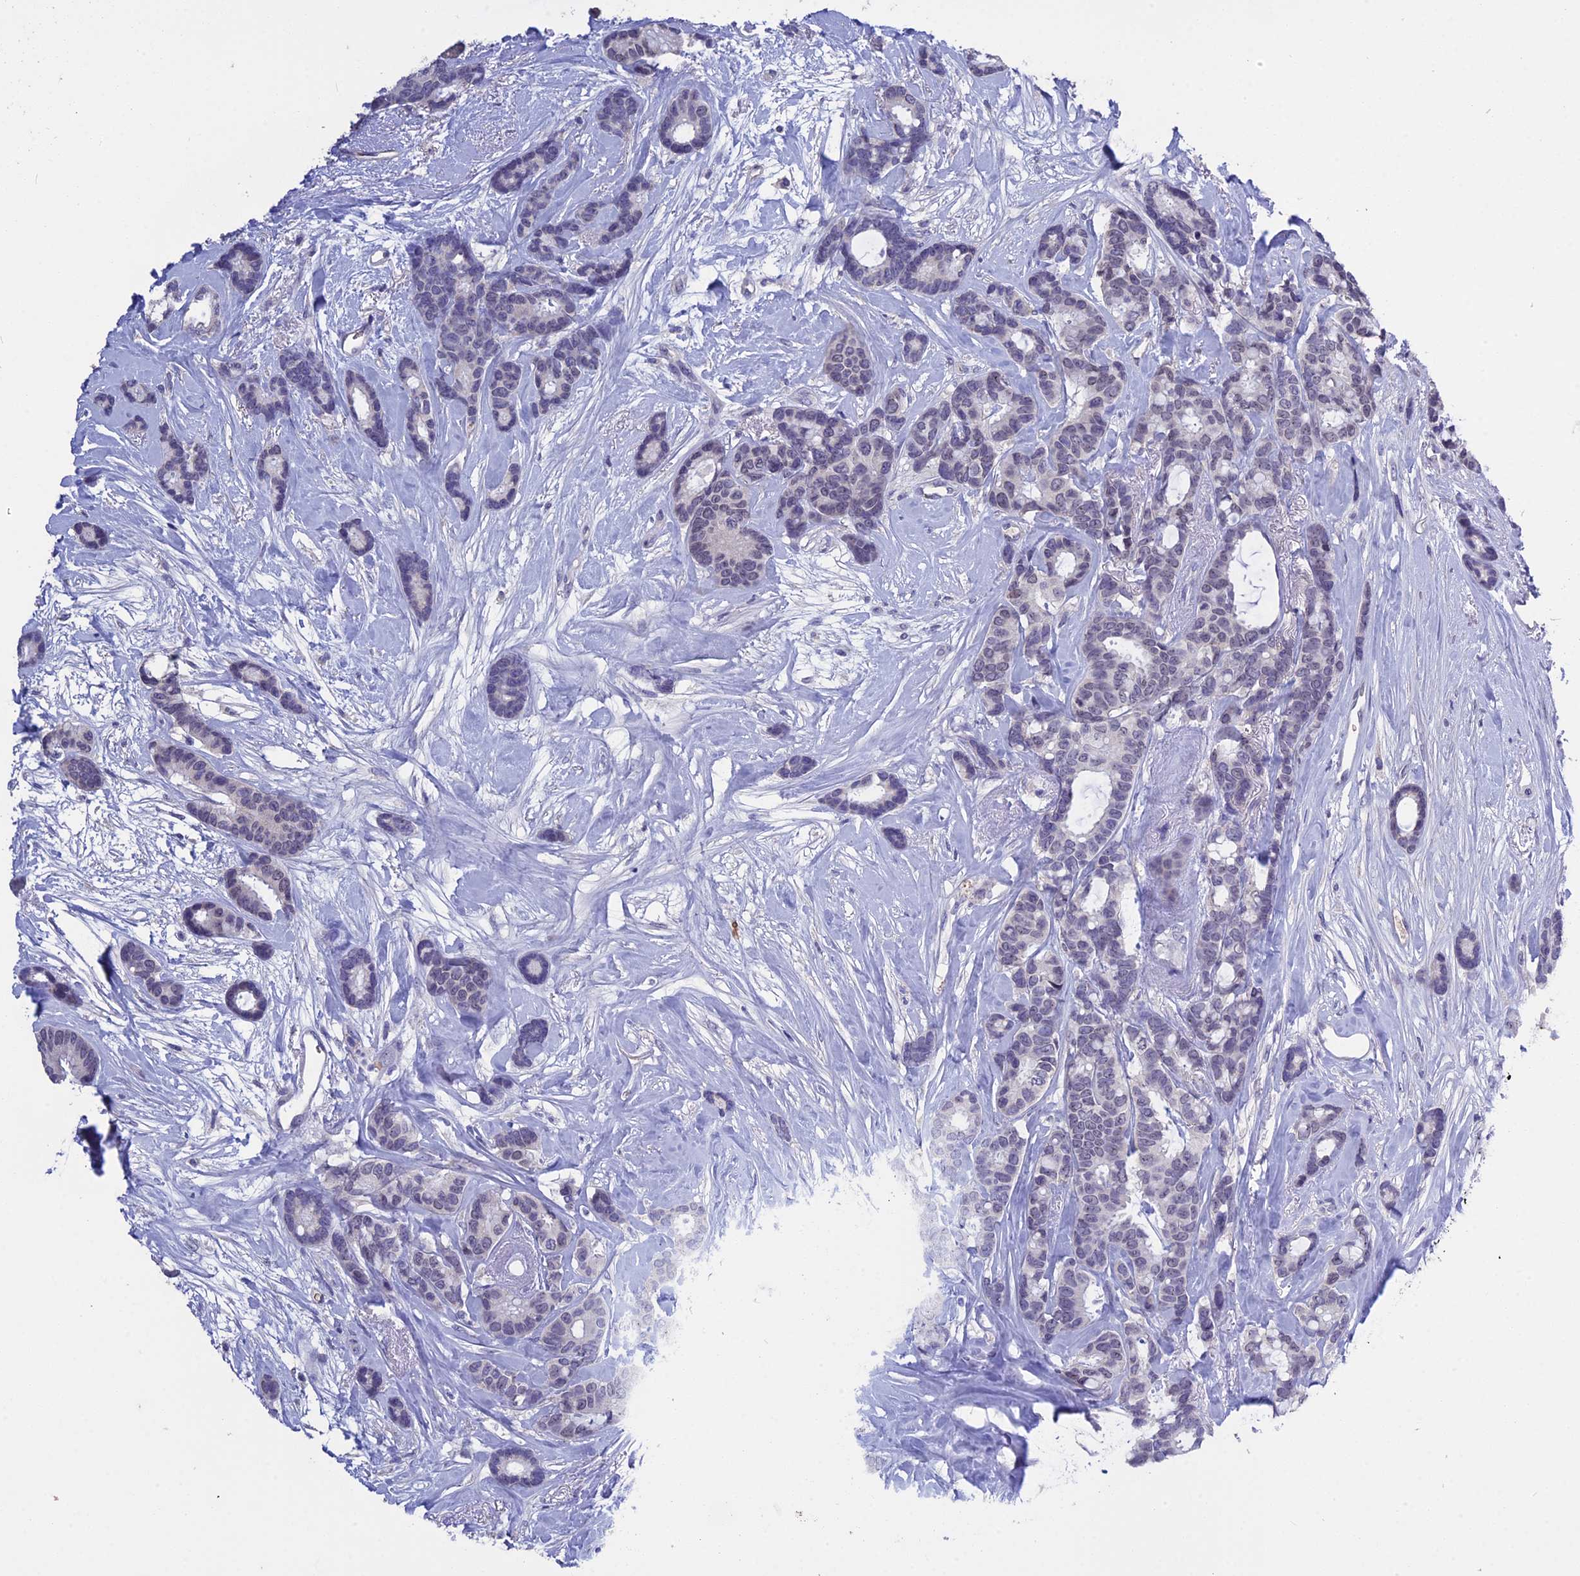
{"staining": {"intensity": "negative", "quantity": "none", "location": "none"}, "tissue": "breast cancer", "cell_type": "Tumor cells", "image_type": "cancer", "snomed": [{"axis": "morphology", "description": "Duct carcinoma"}, {"axis": "topography", "description": "Breast"}], "caption": "DAB (3,3'-diaminobenzidine) immunohistochemical staining of human breast cancer (invasive ductal carcinoma) demonstrates no significant expression in tumor cells.", "gene": "KNOP1", "patient": {"sex": "female", "age": 87}}